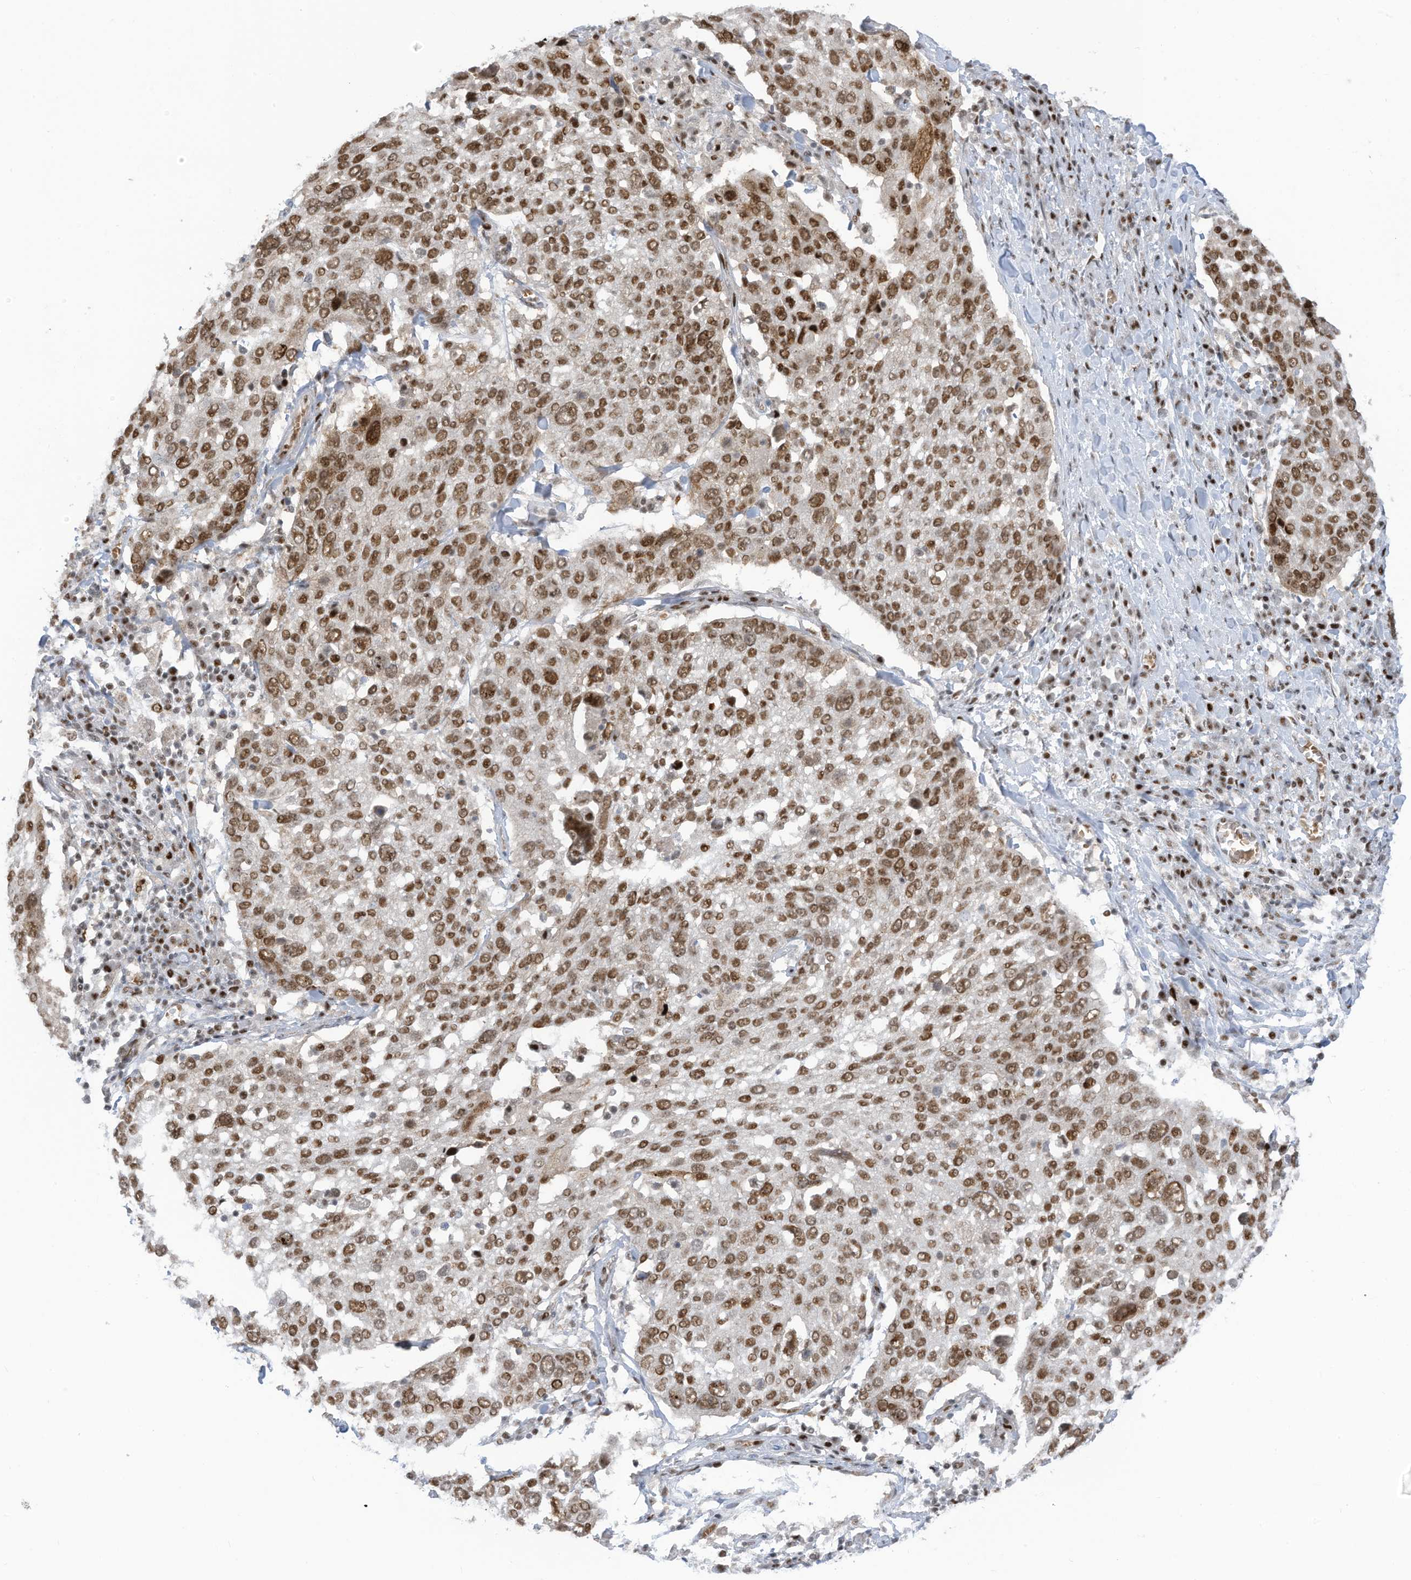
{"staining": {"intensity": "moderate", "quantity": ">75%", "location": "nuclear"}, "tissue": "lung cancer", "cell_type": "Tumor cells", "image_type": "cancer", "snomed": [{"axis": "morphology", "description": "Squamous cell carcinoma, NOS"}, {"axis": "topography", "description": "Lung"}], "caption": "The immunohistochemical stain shows moderate nuclear expression in tumor cells of squamous cell carcinoma (lung) tissue. (IHC, brightfield microscopy, high magnification).", "gene": "ZCWPW2", "patient": {"sex": "male", "age": 65}}